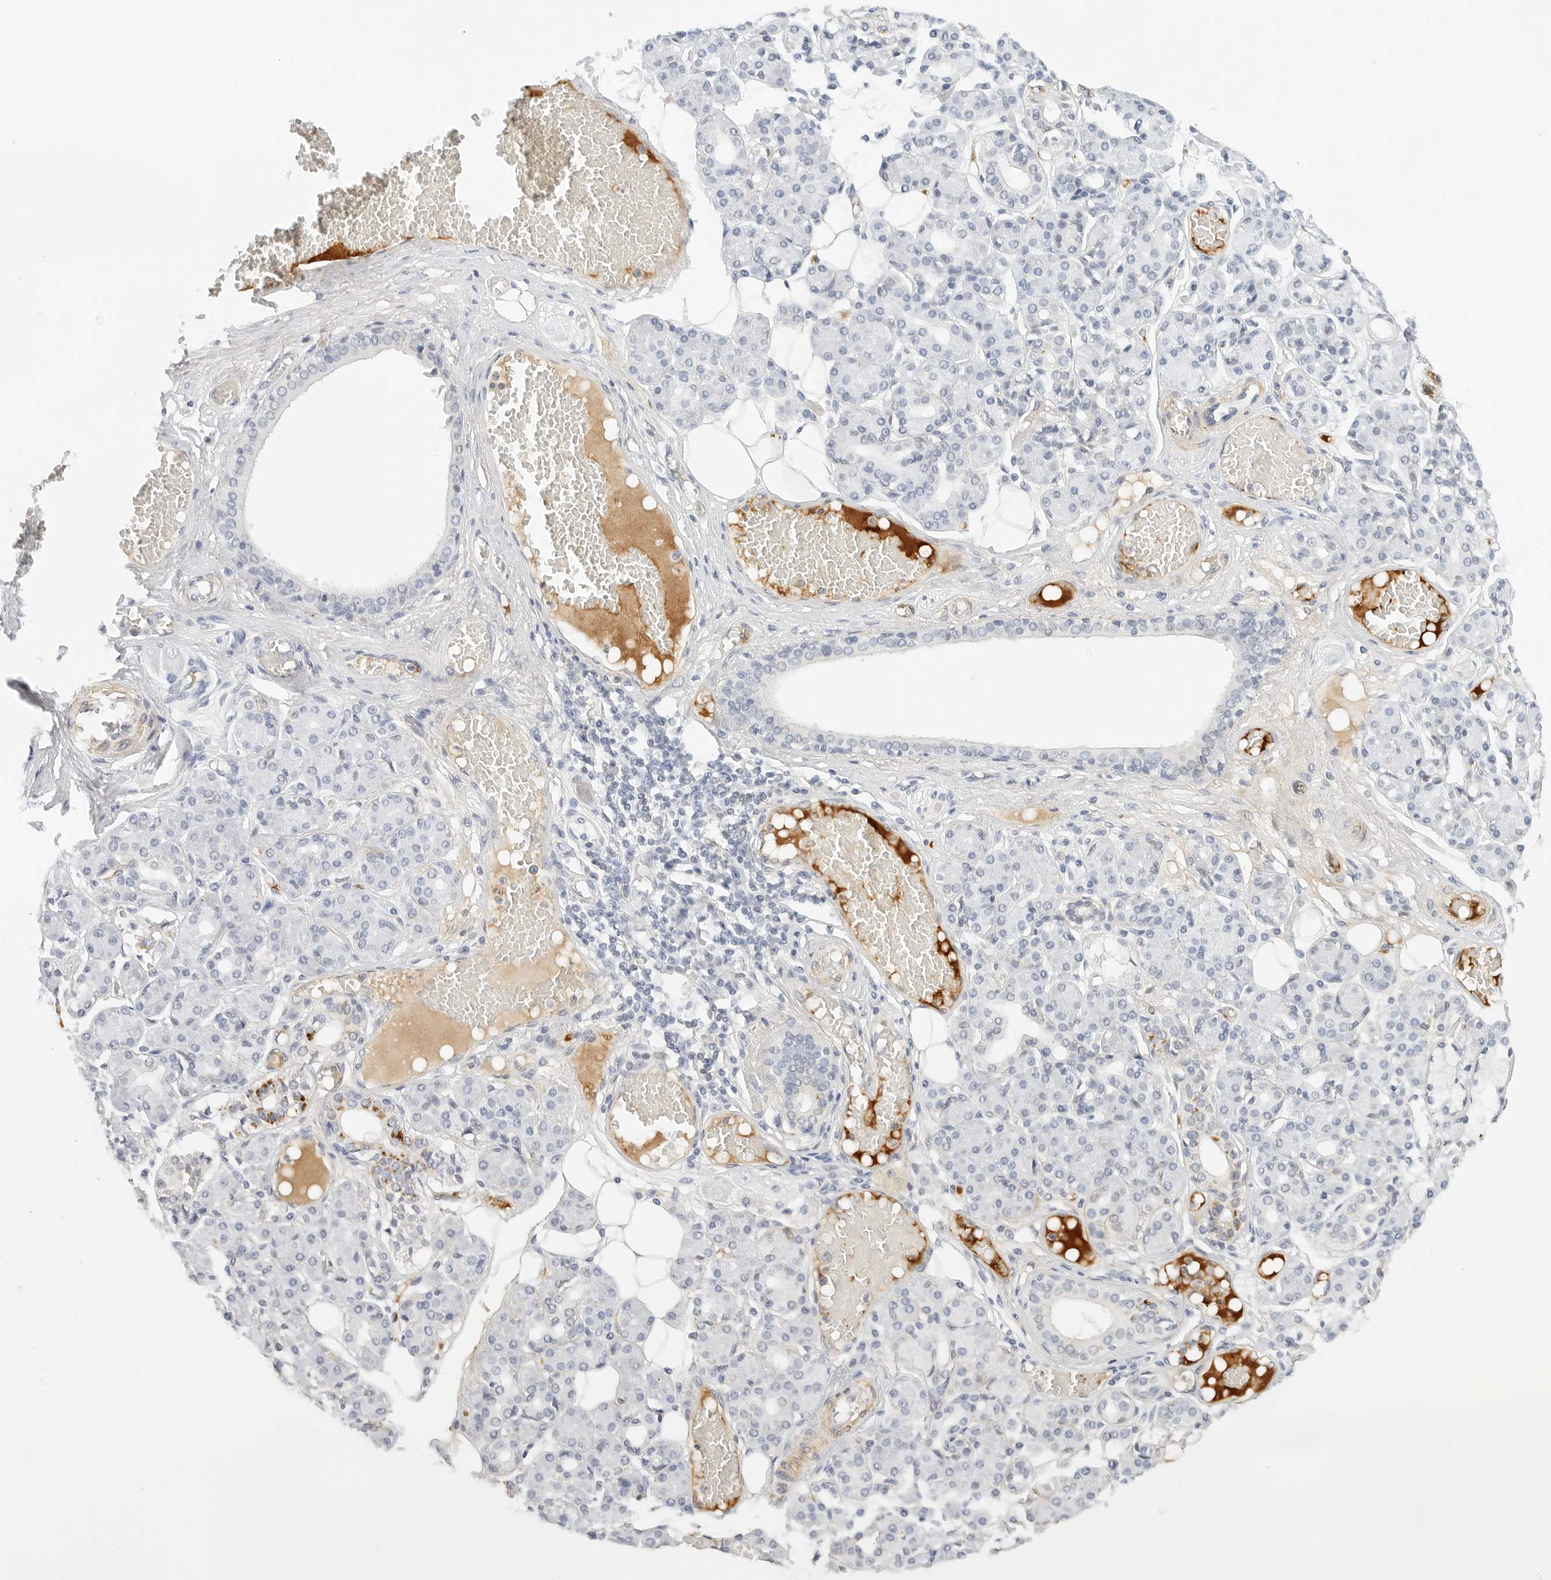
{"staining": {"intensity": "negative", "quantity": "none", "location": "none"}, "tissue": "salivary gland", "cell_type": "Glandular cells", "image_type": "normal", "snomed": [{"axis": "morphology", "description": "Normal tissue, NOS"}, {"axis": "topography", "description": "Salivary gland"}], "caption": "This is an immunohistochemistry (IHC) photomicrograph of benign human salivary gland. There is no staining in glandular cells.", "gene": "PKDCC", "patient": {"sex": "male", "age": 63}}